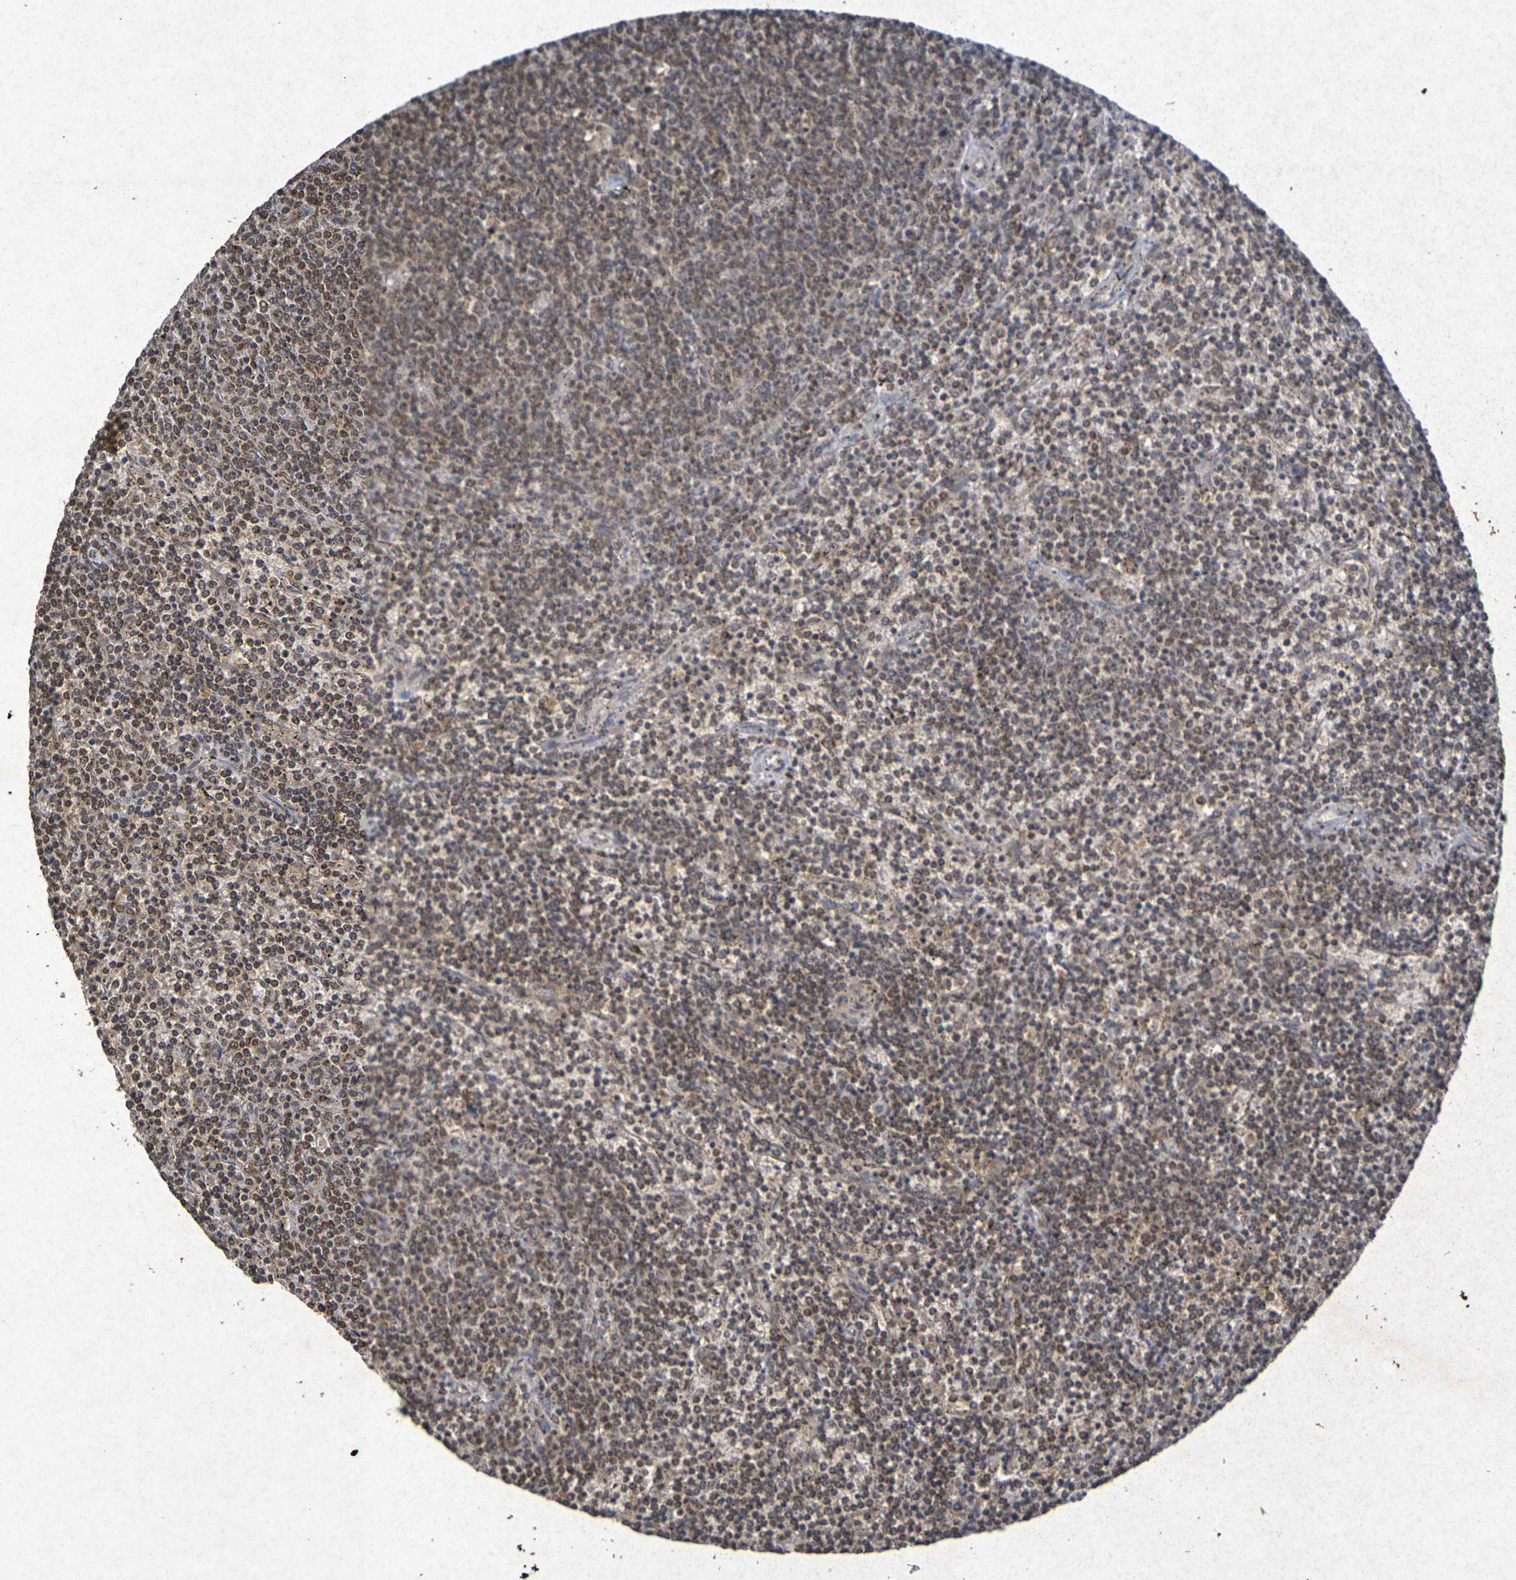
{"staining": {"intensity": "moderate", "quantity": ">75%", "location": "cytoplasmic/membranous,nuclear"}, "tissue": "lymphoma", "cell_type": "Tumor cells", "image_type": "cancer", "snomed": [{"axis": "morphology", "description": "Malignant lymphoma, non-Hodgkin's type, Low grade"}, {"axis": "topography", "description": "Spleen"}], "caption": "This histopathology image exhibits immunohistochemistry (IHC) staining of human lymphoma, with medium moderate cytoplasmic/membranous and nuclear staining in approximately >75% of tumor cells.", "gene": "GUCY1A2", "patient": {"sex": "female", "age": 50}}